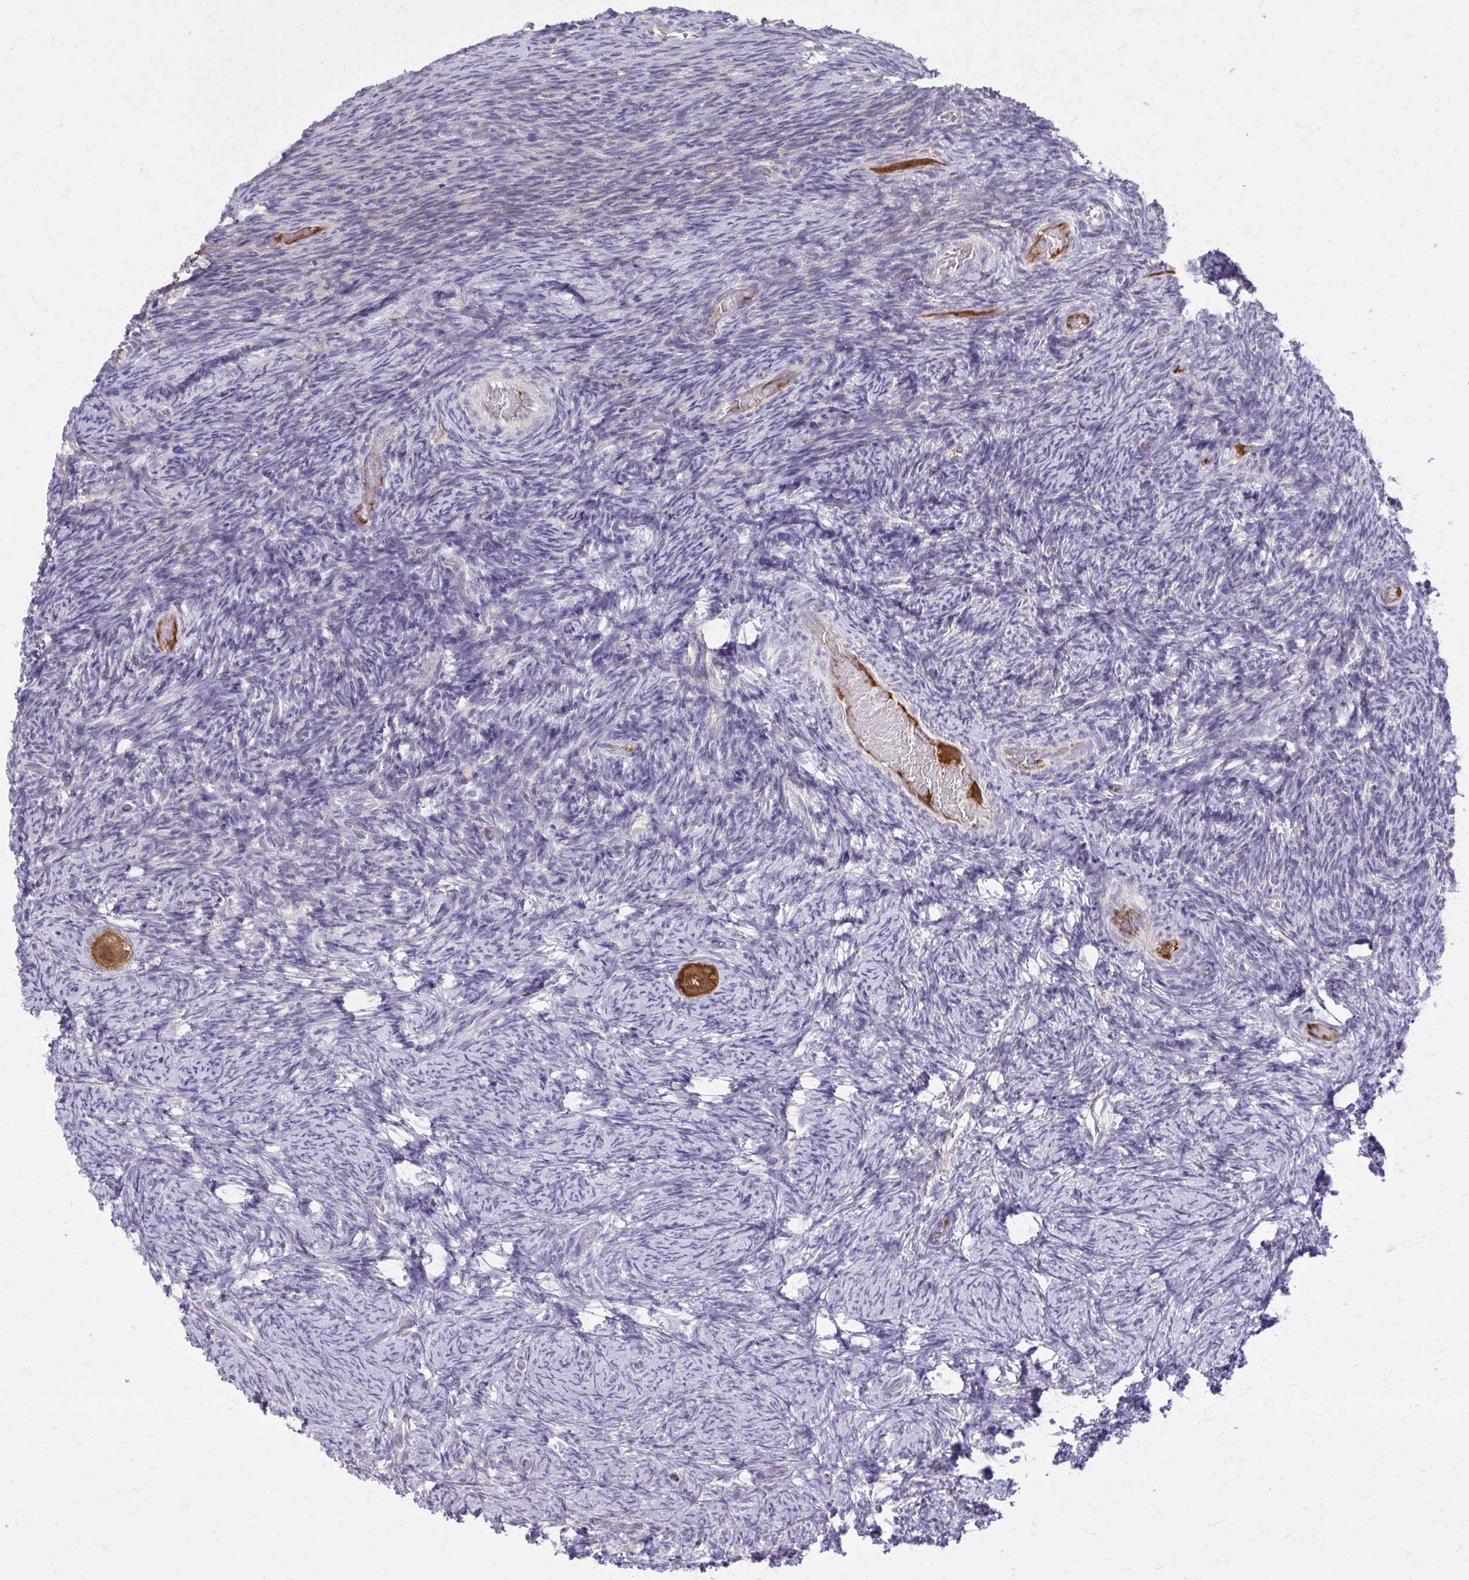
{"staining": {"intensity": "negative", "quantity": "none", "location": "none"}, "tissue": "ovary", "cell_type": "Ovarian stroma cells", "image_type": "normal", "snomed": [{"axis": "morphology", "description": "Normal tissue, NOS"}, {"axis": "topography", "description": "Ovary"}], "caption": "Image shows no significant protein staining in ovarian stroma cells of normal ovary.", "gene": "NRBF2", "patient": {"sex": "female", "age": 34}}